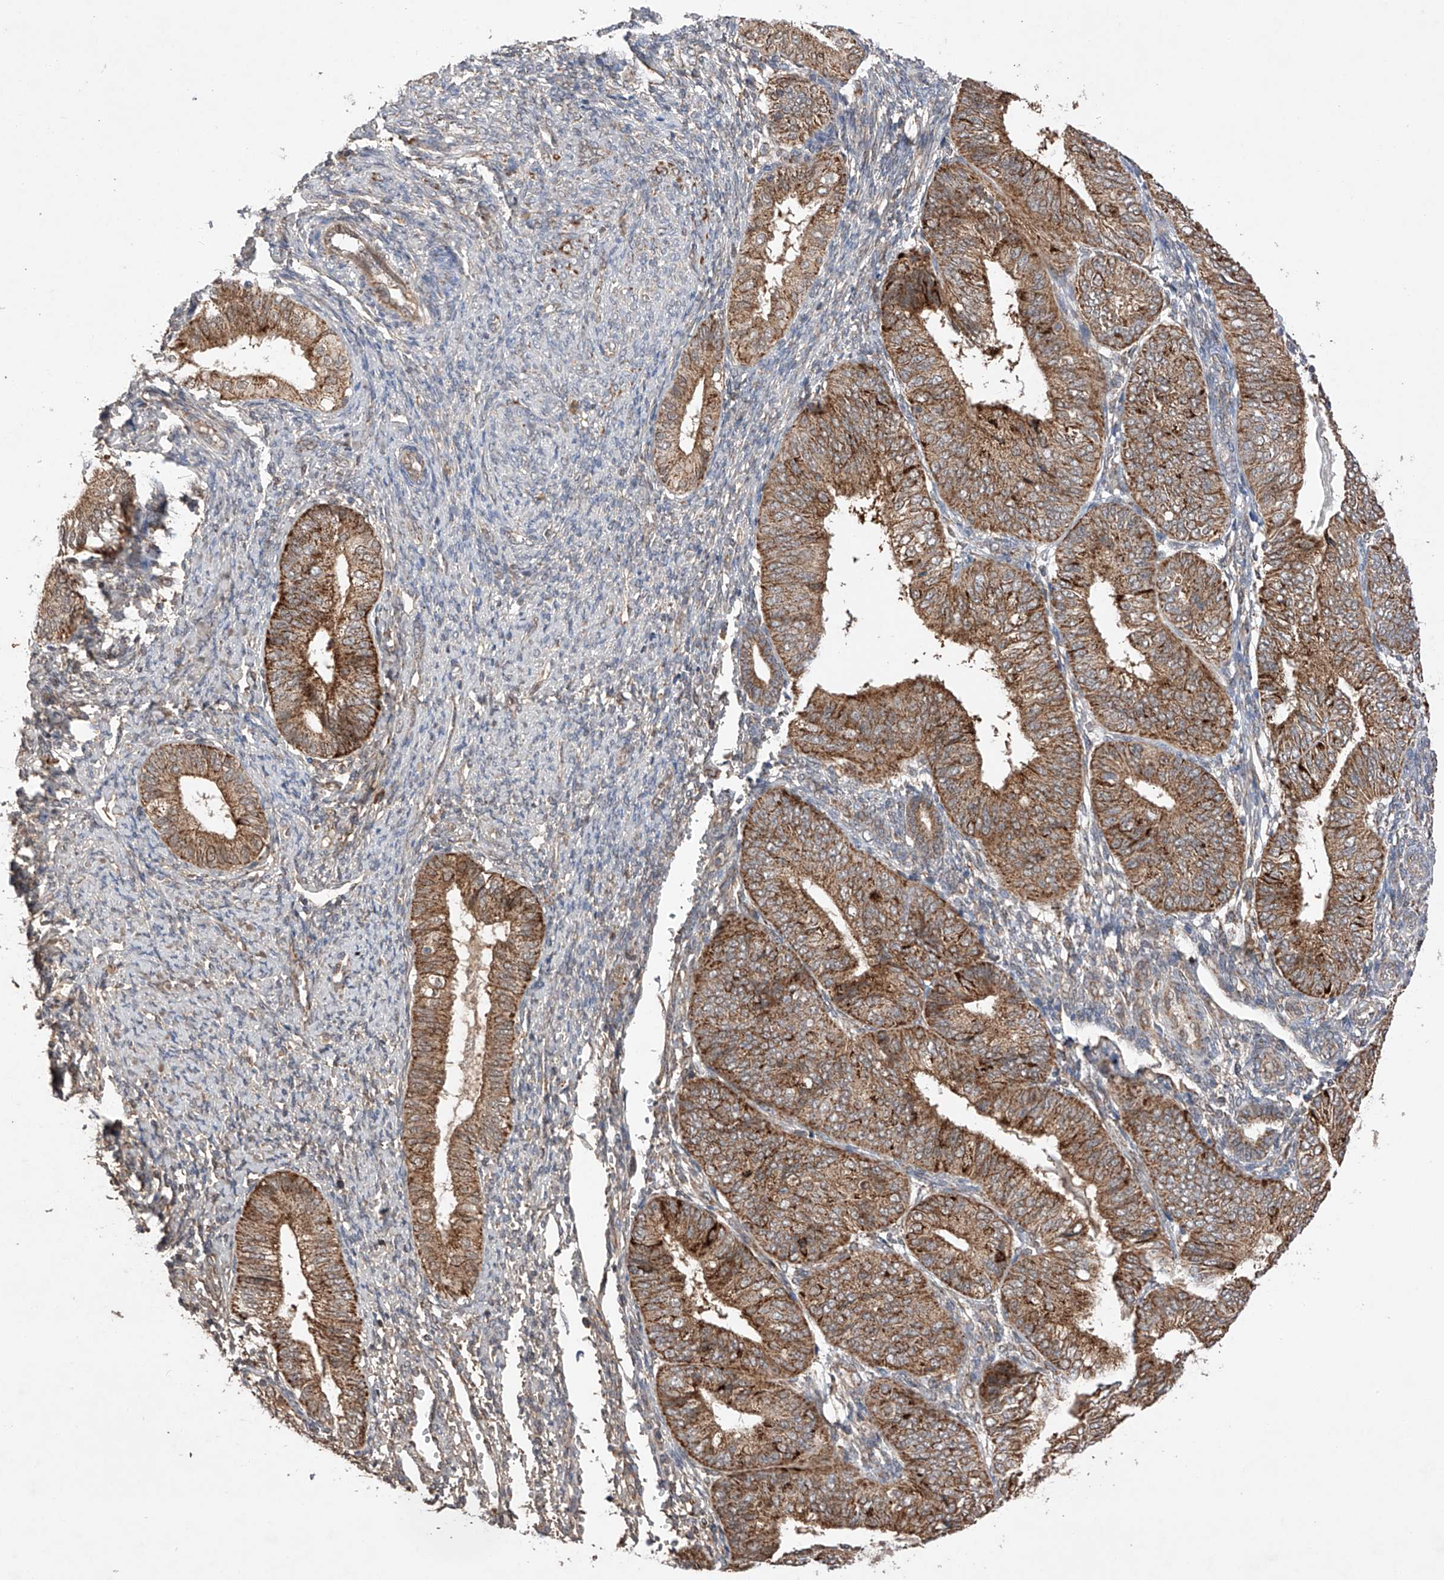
{"staining": {"intensity": "strong", "quantity": ">75%", "location": "cytoplasmic/membranous"}, "tissue": "endometrial cancer", "cell_type": "Tumor cells", "image_type": "cancer", "snomed": [{"axis": "morphology", "description": "Adenocarcinoma, NOS"}, {"axis": "topography", "description": "Endometrium"}], "caption": "A photomicrograph showing strong cytoplasmic/membranous positivity in approximately >75% of tumor cells in endometrial adenocarcinoma, as visualized by brown immunohistochemical staining.", "gene": "SDHAF4", "patient": {"sex": "female", "age": 58}}